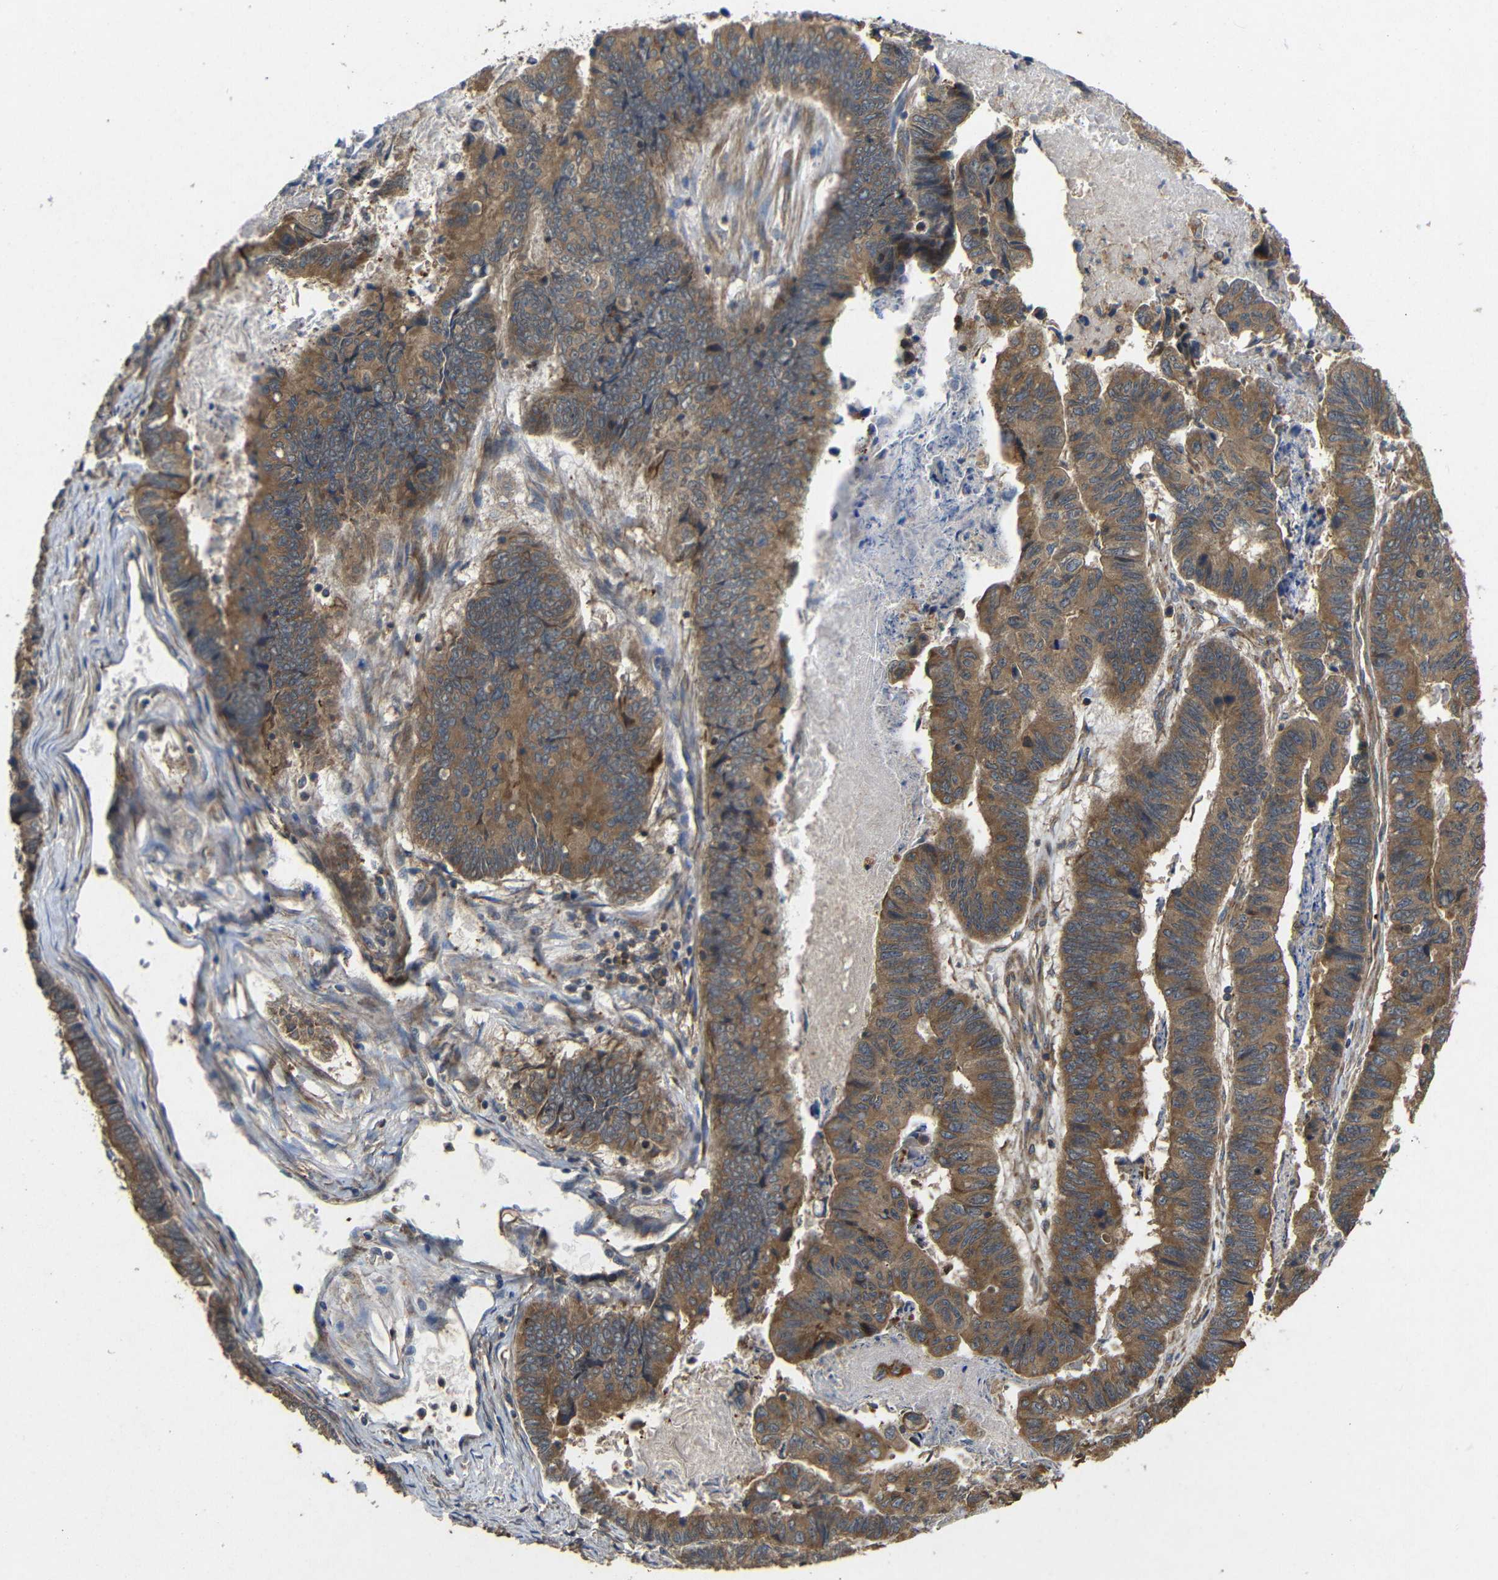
{"staining": {"intensity": "moderate", "quantity": ">75%", "location": "cytoplasmic/membranous"}, "tissue": "stomach cancer", "cell_type": "Tumor cells", "image_type": "cancer", "snomed": [{"axis": "morphology", "description": "Adenocarcinoma, NOS"}, {"axis": "topography", "description": "Stomach, lower"}], "caption": "Protein staining of stomach adenocarcinoma tissue shows moderate cytoplasmic/membranous expression in about >75% of tumor cells. (DAB IHC with brightfield microscopy, high magnification).", "gene": "EIF2S1", "patient": {"sex": "male", "age": 77}}